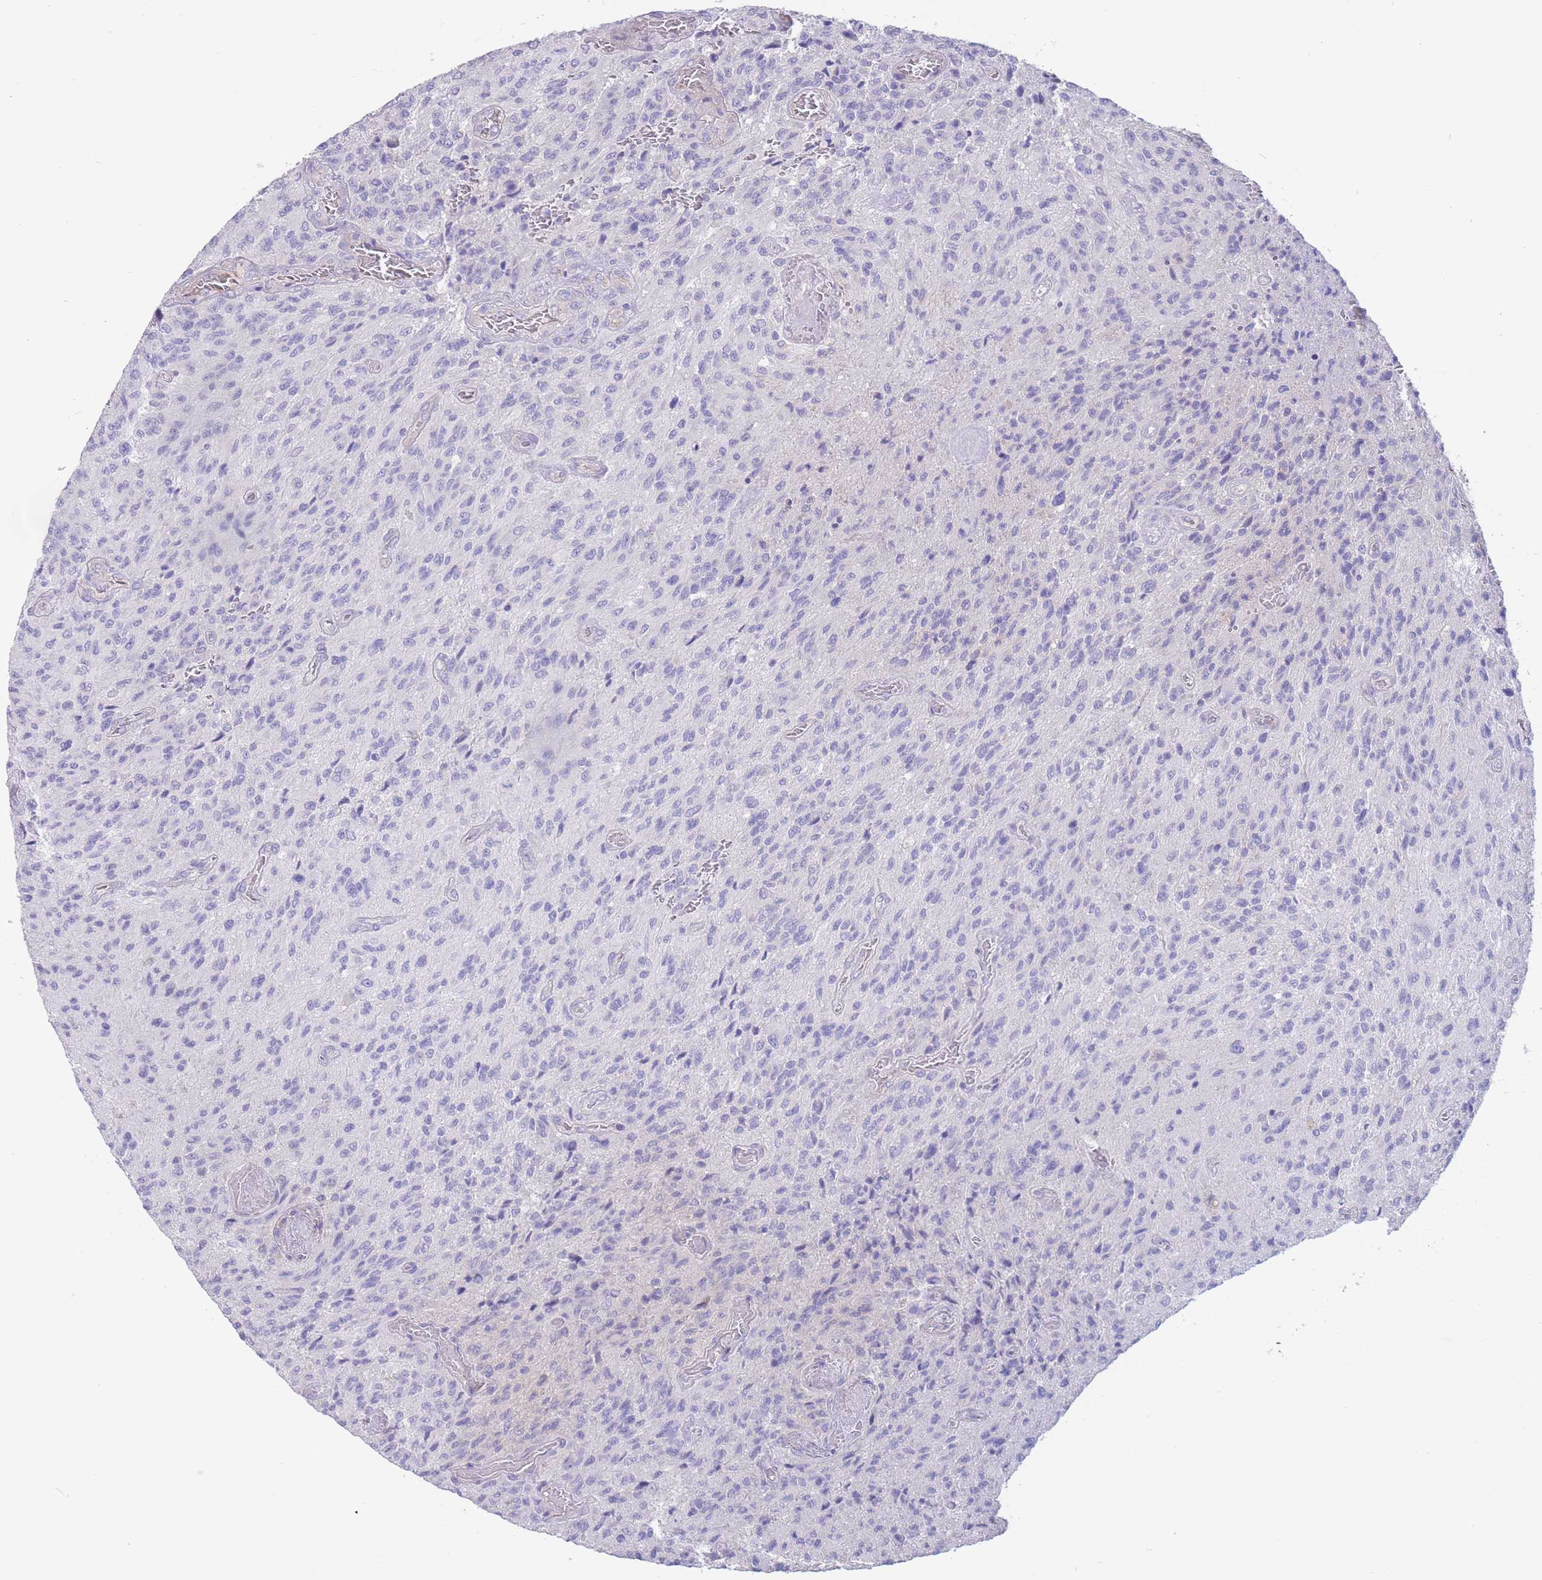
{"staining": {"intensity": "negative", "quantity": "none", "location": "none"}, "tissue": "glioma", "cell_type": "Tumor cells", "image_type": "cancer", "snomed": [{"axis": "morphology", "description": "Normal tissue, NOS"}, {"axis": "morphology", "description": "Glioma, malignant, High grade"}, {"axis": "topography", "description": "Cerebral cortex"}], "caption": "Immunohistochemistry histopathology image of human malignant glioma (high-grade) stained for a protein (brown), which demonstrates no staining in tumor cells.", "gene": "ALS2CL", "patient": {"sex": "male", "age": 56}}